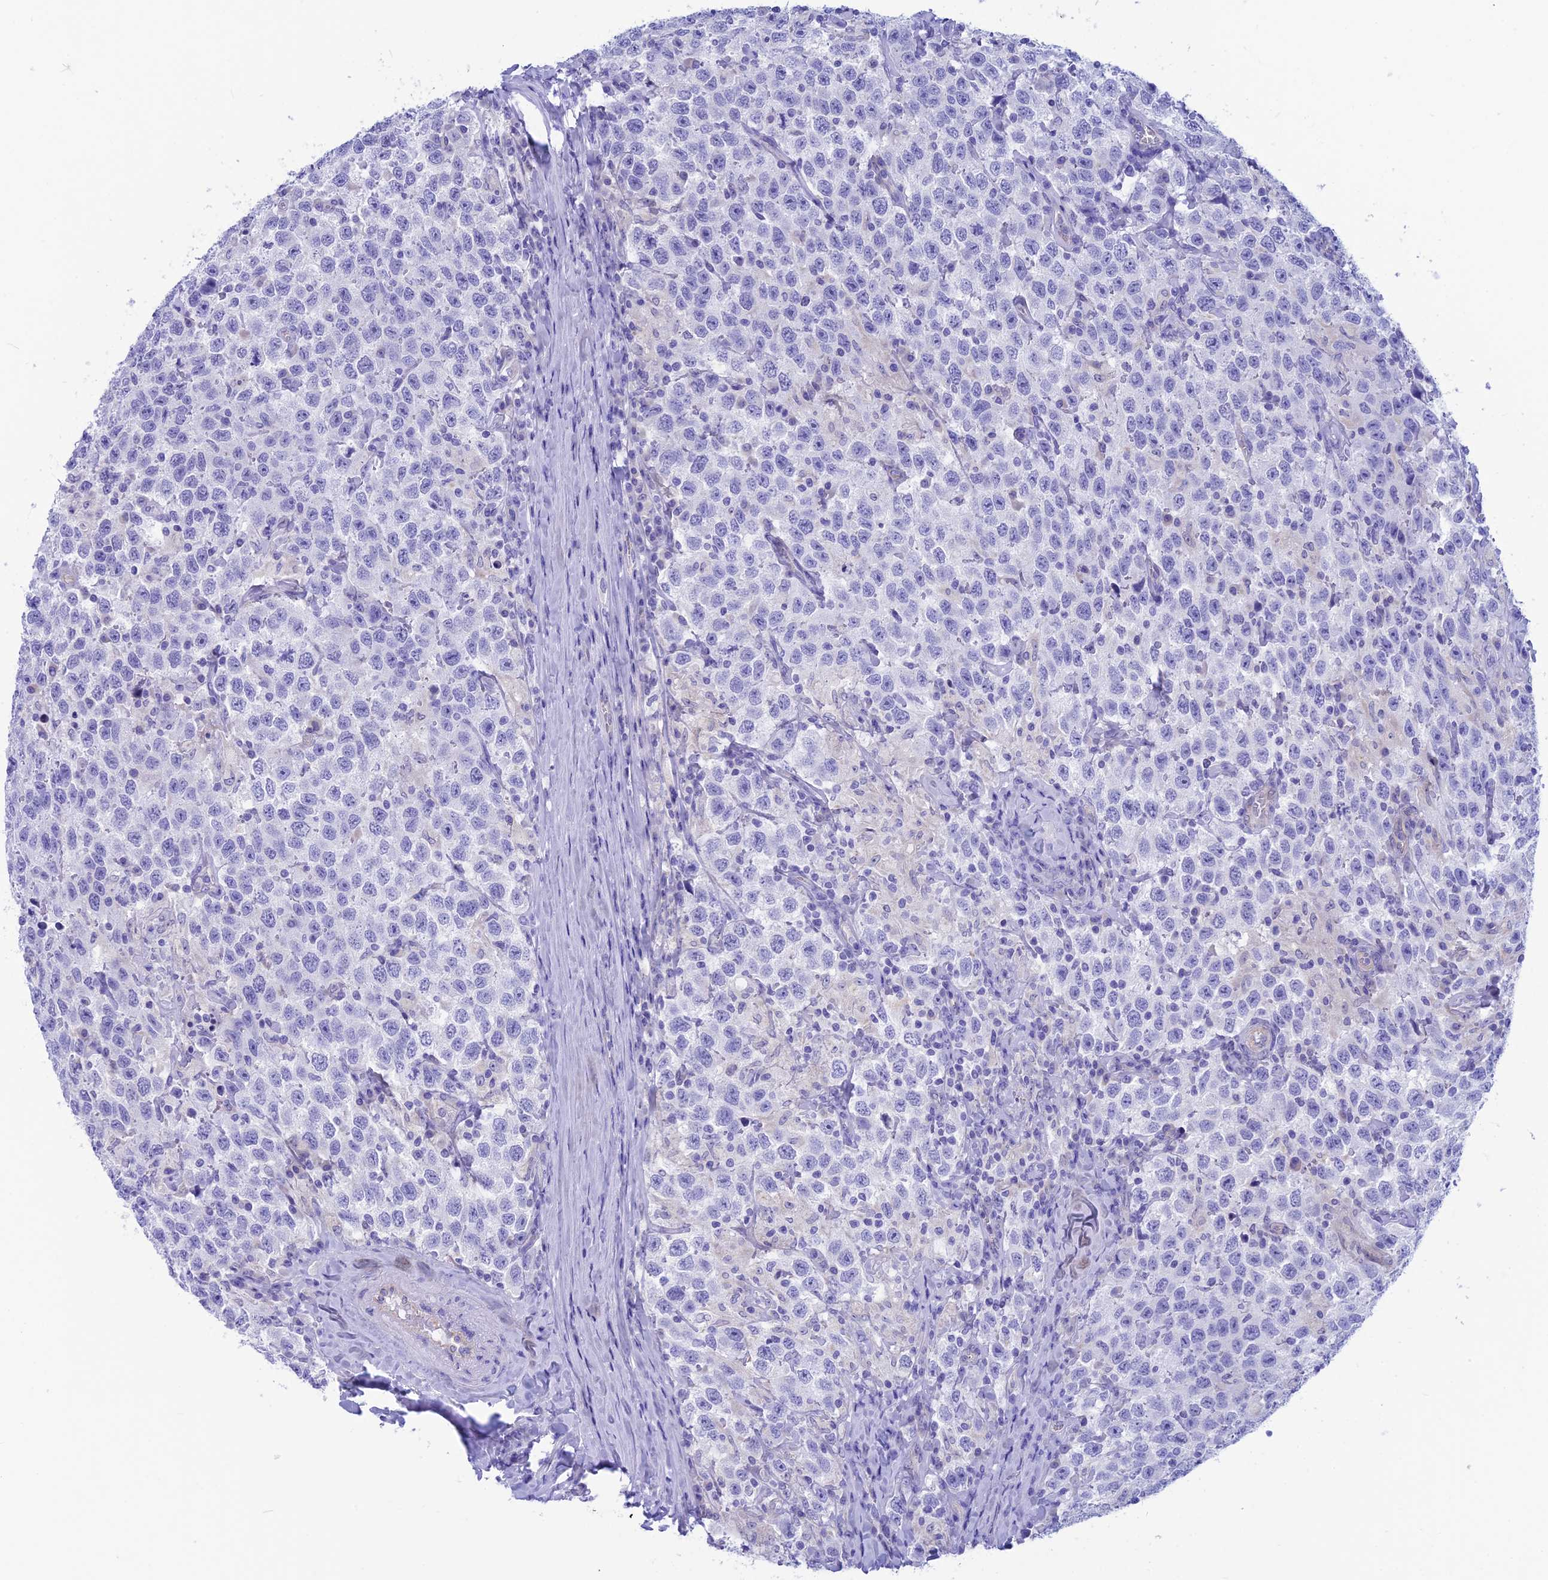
{"staining": {"intensity": "negative", "quantity": "none", "location": "none"}, "tissue": "testis cancer", "cell_type": "Tumor cells", "image_type": "cancer", "snomed": [{"axis": "morphology", "description": "Seminoma, NOS"}, {"axis": "topography", "description": "Testis"}], "caption": "High power microscopy micrograph of an IHC histopathology image of seminoma (testis), revealing no significant positivity in tumor cells.", "gene": "GNGT2", "patient": {"sex": "male", "age": 41}}